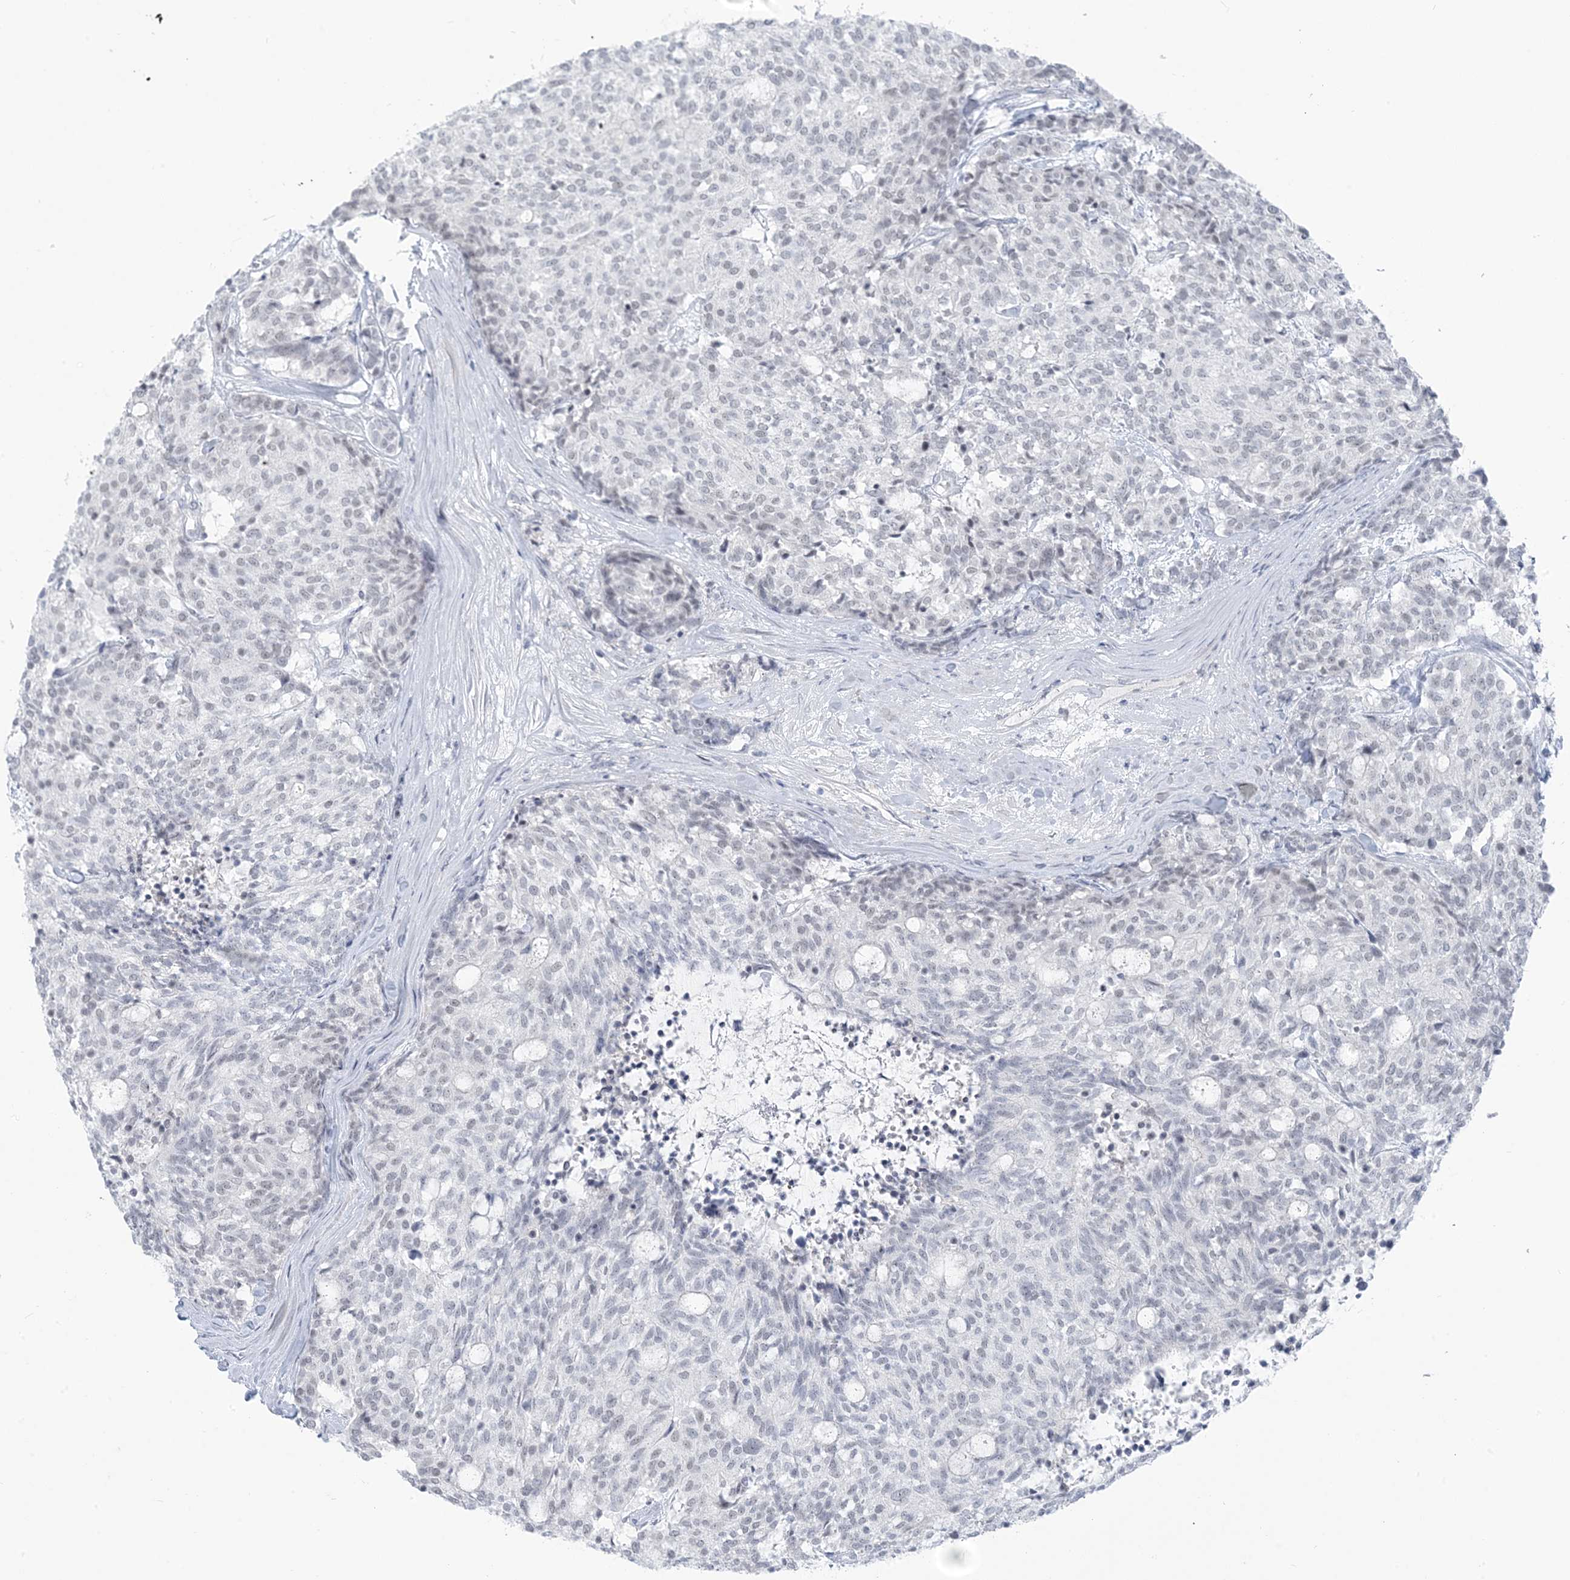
{"staining": {"intensity": "negative", "quantity": "none", "location": "none"}, "tissue": "carcinoid", "cell_type": "Tumor cells", "image_type": "cancer", "snomed": [{"axis": "morphology", "description": "Carcinoid, malignant, NOS"}, {"axis": "topography", "description": "Pancreas"}], "caption": "This is an immunohistochemistry micrograph of carcinoid. There is no staining in tumor cells.", "gene": "SCML1", "patient": {"sex": "female", "age": 54}}